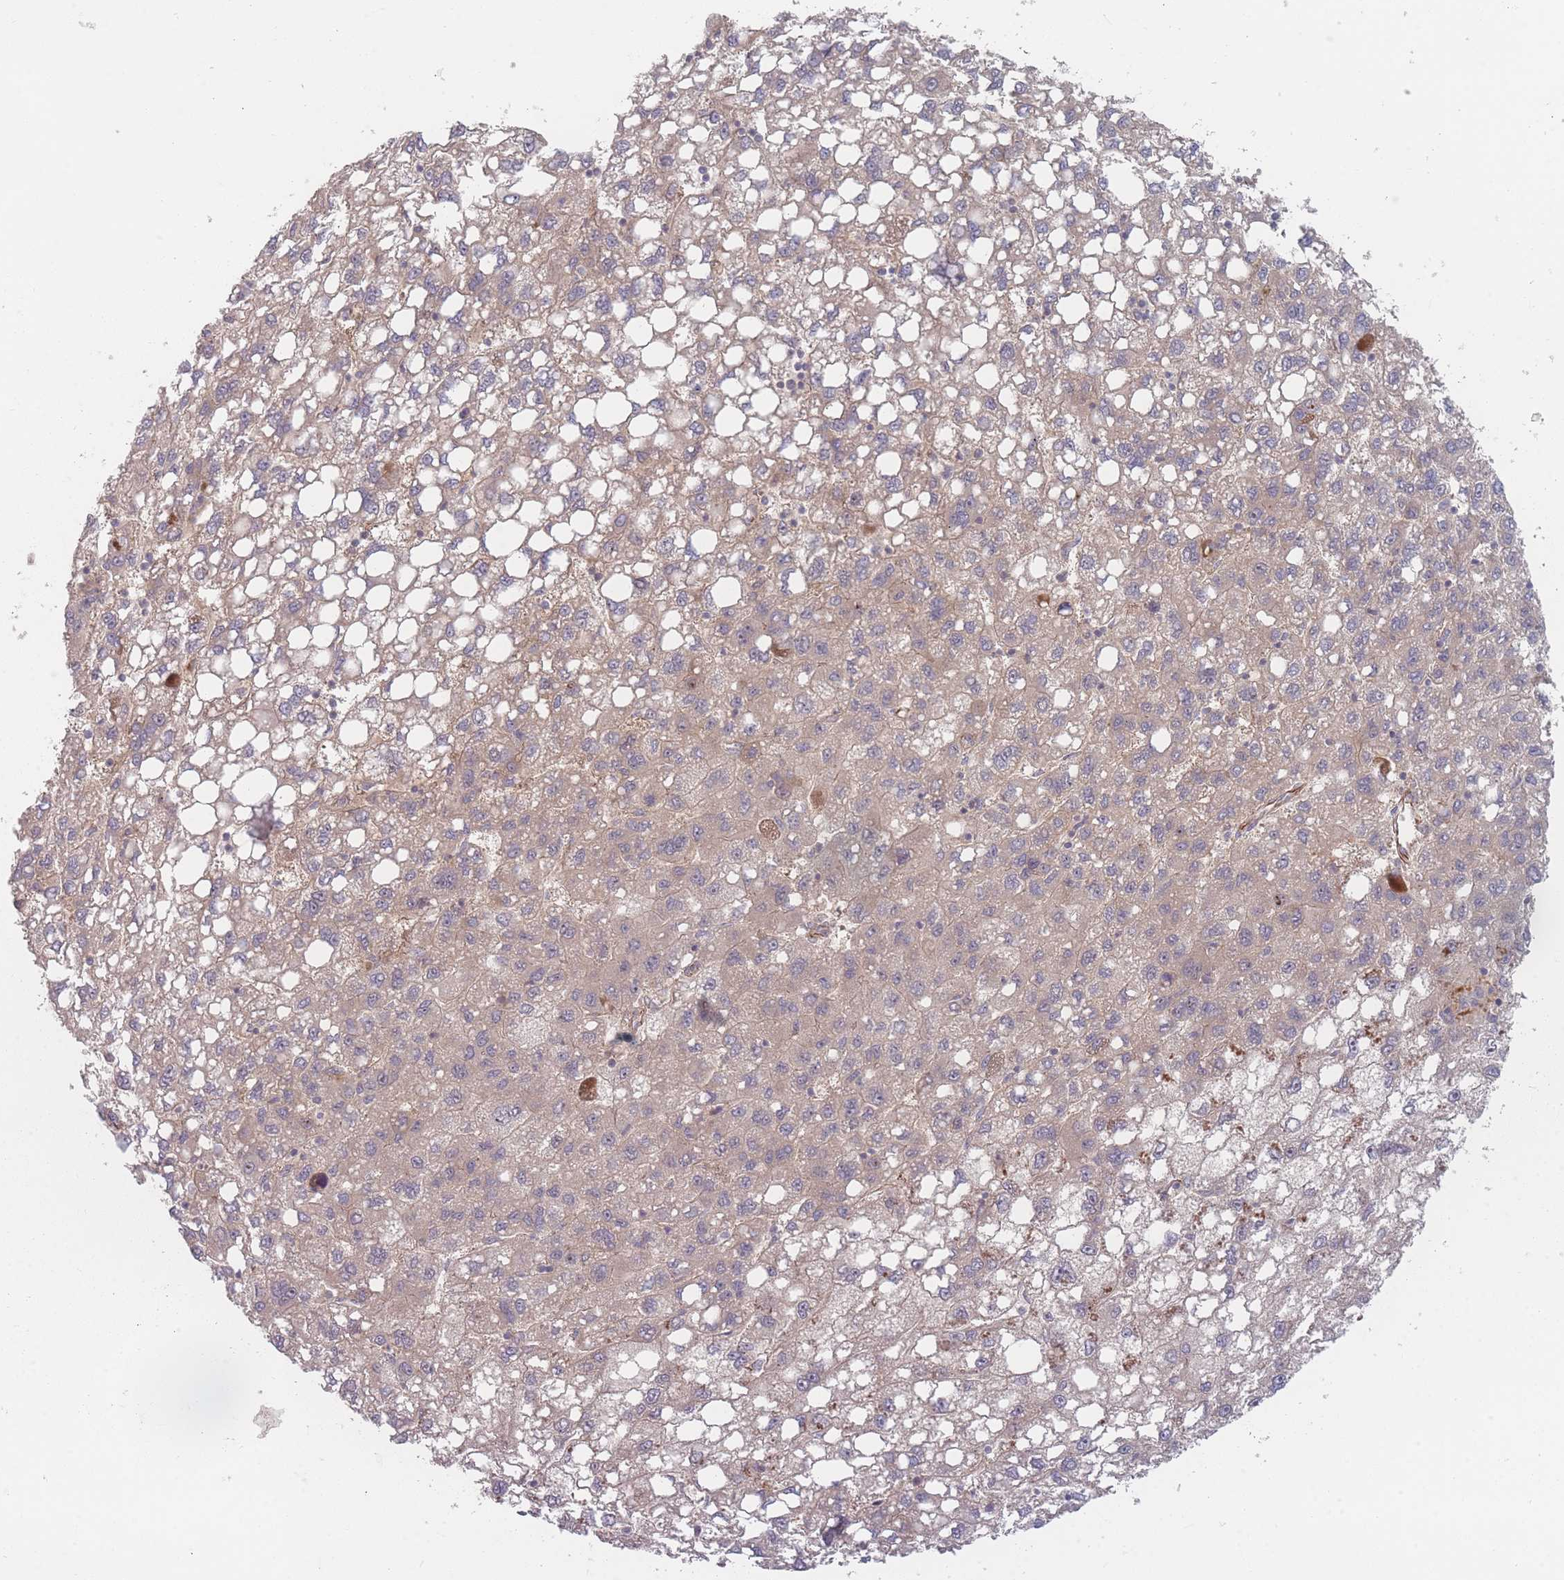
{"staining": {"intensity": "weak", "quantity": "25%-75%", "location": "cytoplasmic/membranous"}, "tissue": "liver cancer", "cell_type": "Tumor cells", "image_type": "cancer", "snomed": [{"axis": "morphology", "description": "Carcinoma, Hepatocellular, NOS"}, {"axis": "topography", "description": "Liver"}], "caption": "Approximately 25%-75% of tumor cells in liver hepatocellular carcinoma demonstrate weak cytoplasmic/membranous protein expression as visualized by brown immunohistochemical staining.", "gene": "EEF1AKMT2", "patient": {"sex": "female", "age": 82}}